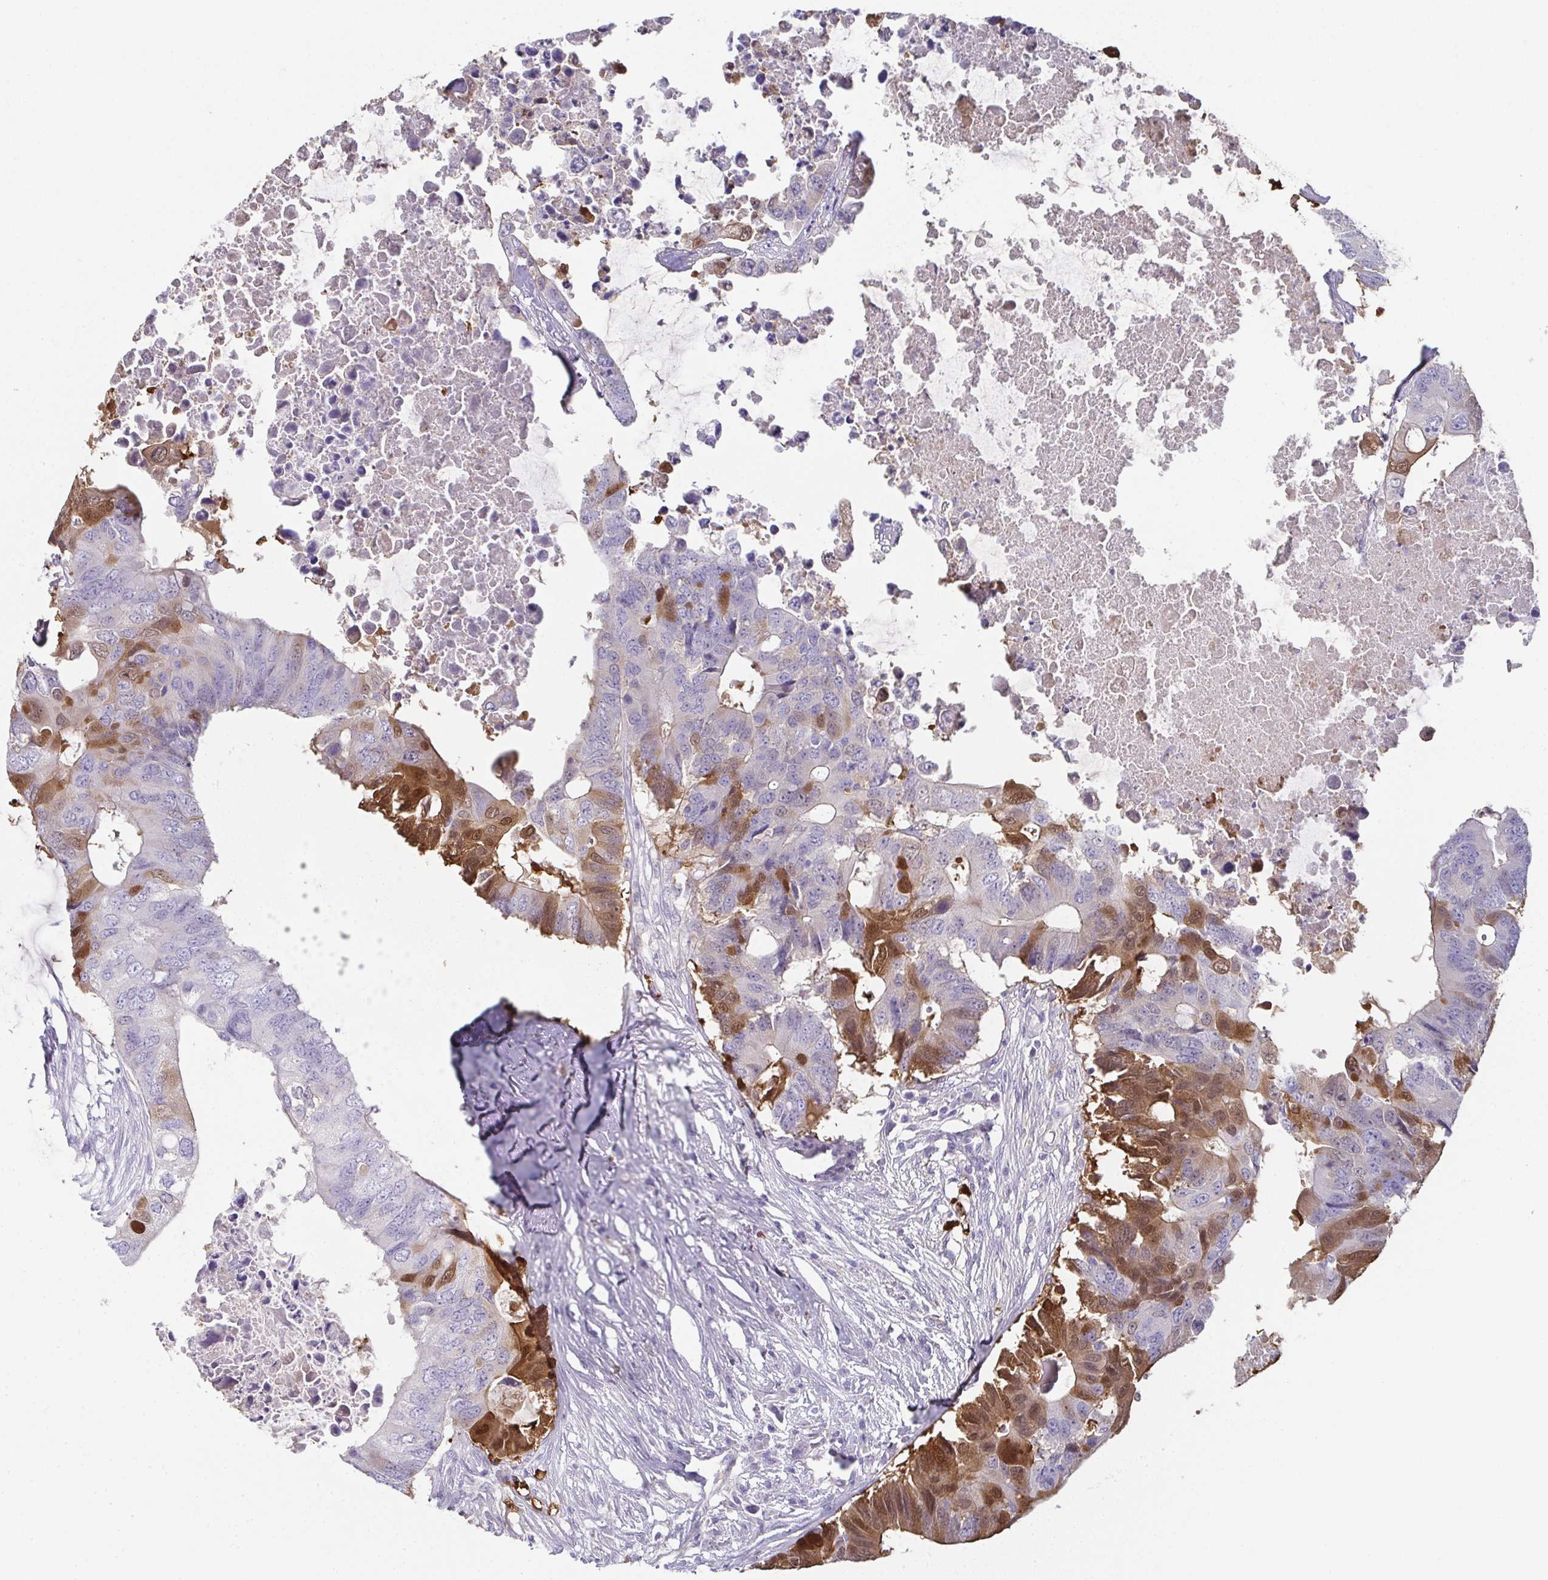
{"staining": {"intensity": "moderate", "quantity": "<25%", "location": "cytoplasmic/membranous,nuclear"}, "tissue": "colorectal cancer", "cell_type": "Tumor cells", "image_type": "cancer", "snomed": [{"axis": "morphology", "description": "Adenocarcinoma, NOS"}, {"axis": "topography", "description": "Colon"}], "caption": "The micrograph shows a brown stain indicating the presence of a protein in the cytoplasmic/membranous and nuclear of tumor cells in colorectal cancer.", "gene": "RBP1", "patient": {"sex": "male", "age": 71}}